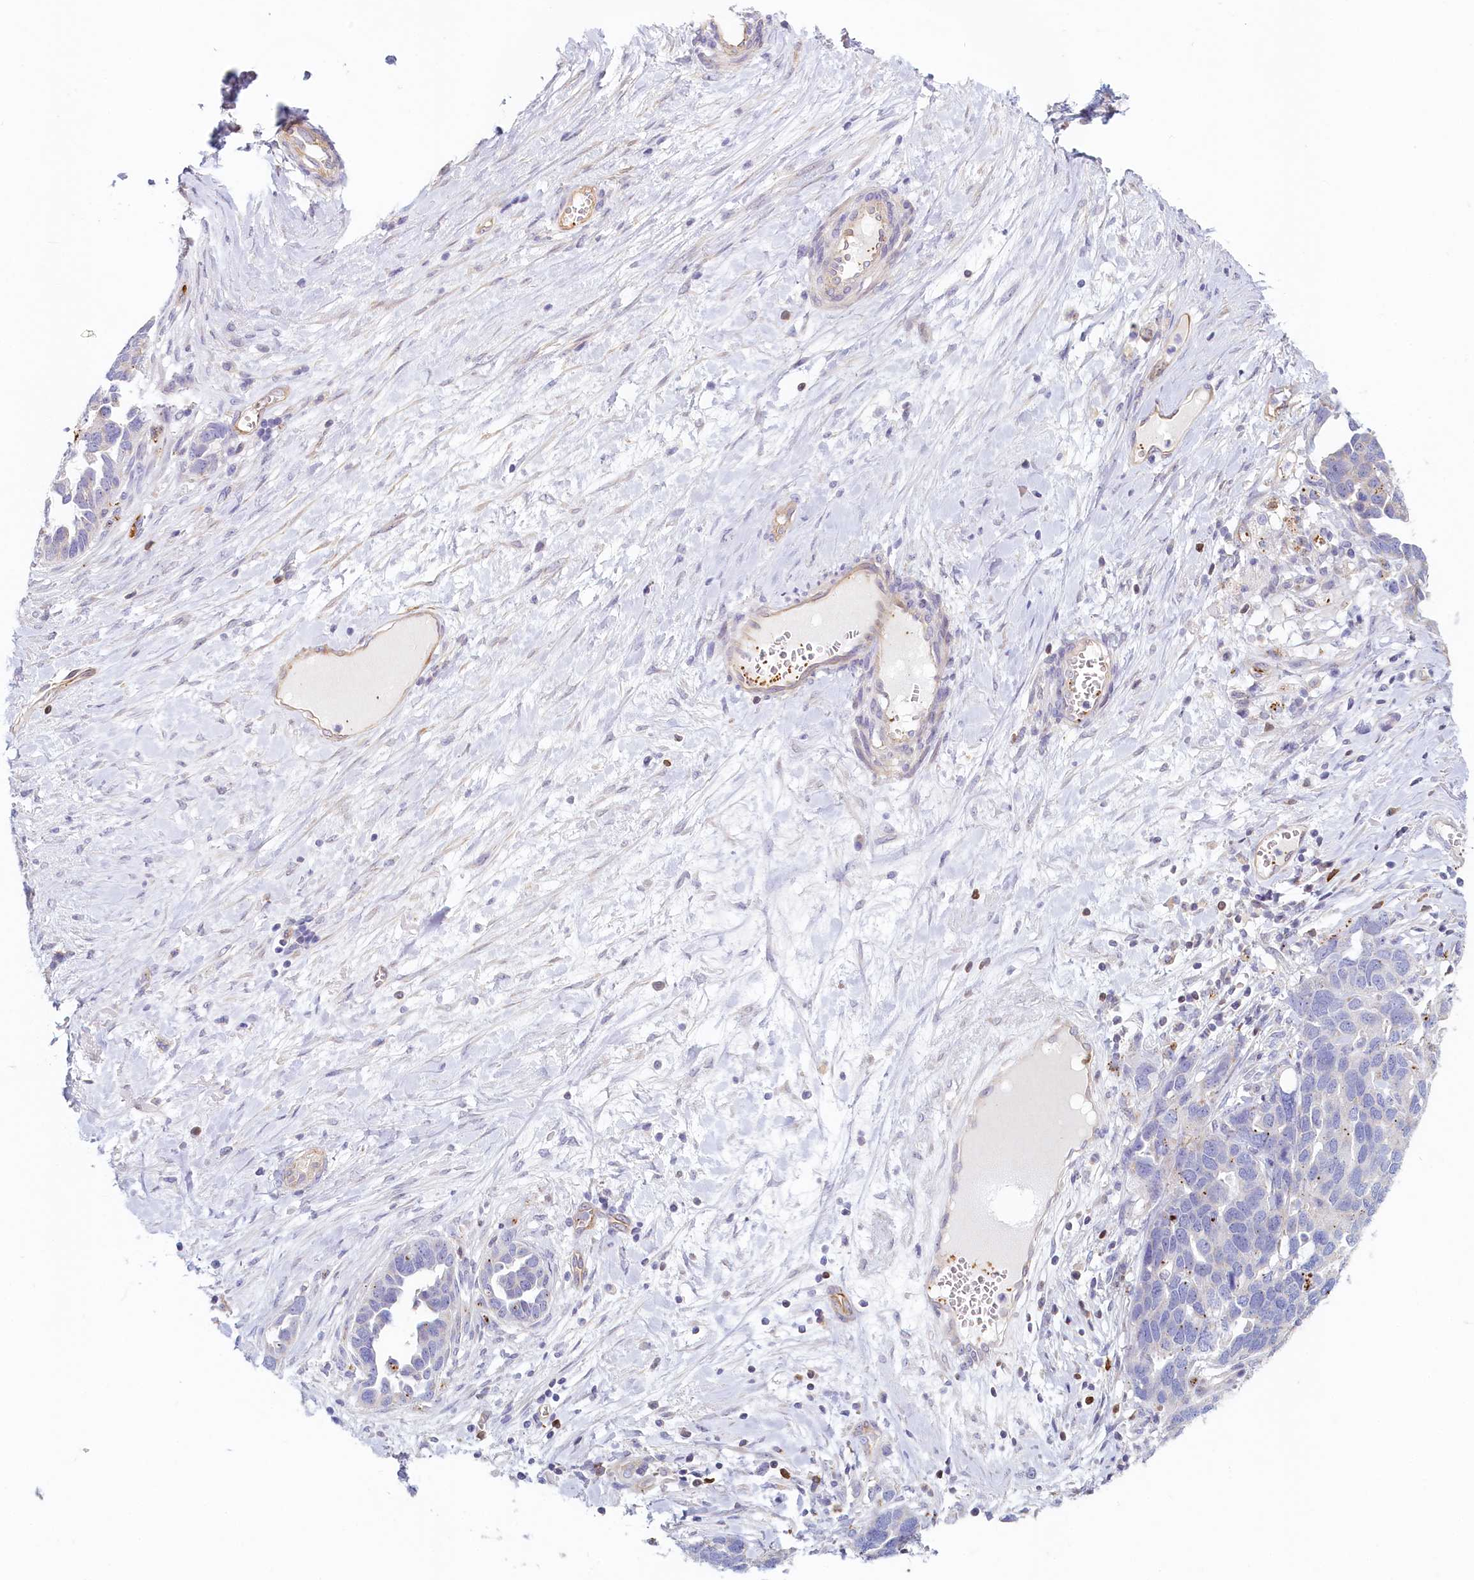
{"staining": {"intensity": "negative", "quantity": "none", "location": "none"}, "tissue": "ovarian cancer", "cell_type": "Tumor cells", "image_type": "cancer", "snomed": [{"axis": "morphology", "description": "Cystadenocarcinoma, serous, NOS"}, {"axis": "topography", "description": "Ovary"}], "caption": "An IHC micrograph of serous cystadenocarcinoma (ovarian) is shown. There is no staining in tumor cells of serous cystadenocarcinoma (ovarian). (Brightfield microscopy of DAB (3,3'-diaminobenzidine) IHC at high magnification).", "gene": "LMOD3", "patient": {"sex": "female", "age": 54}}